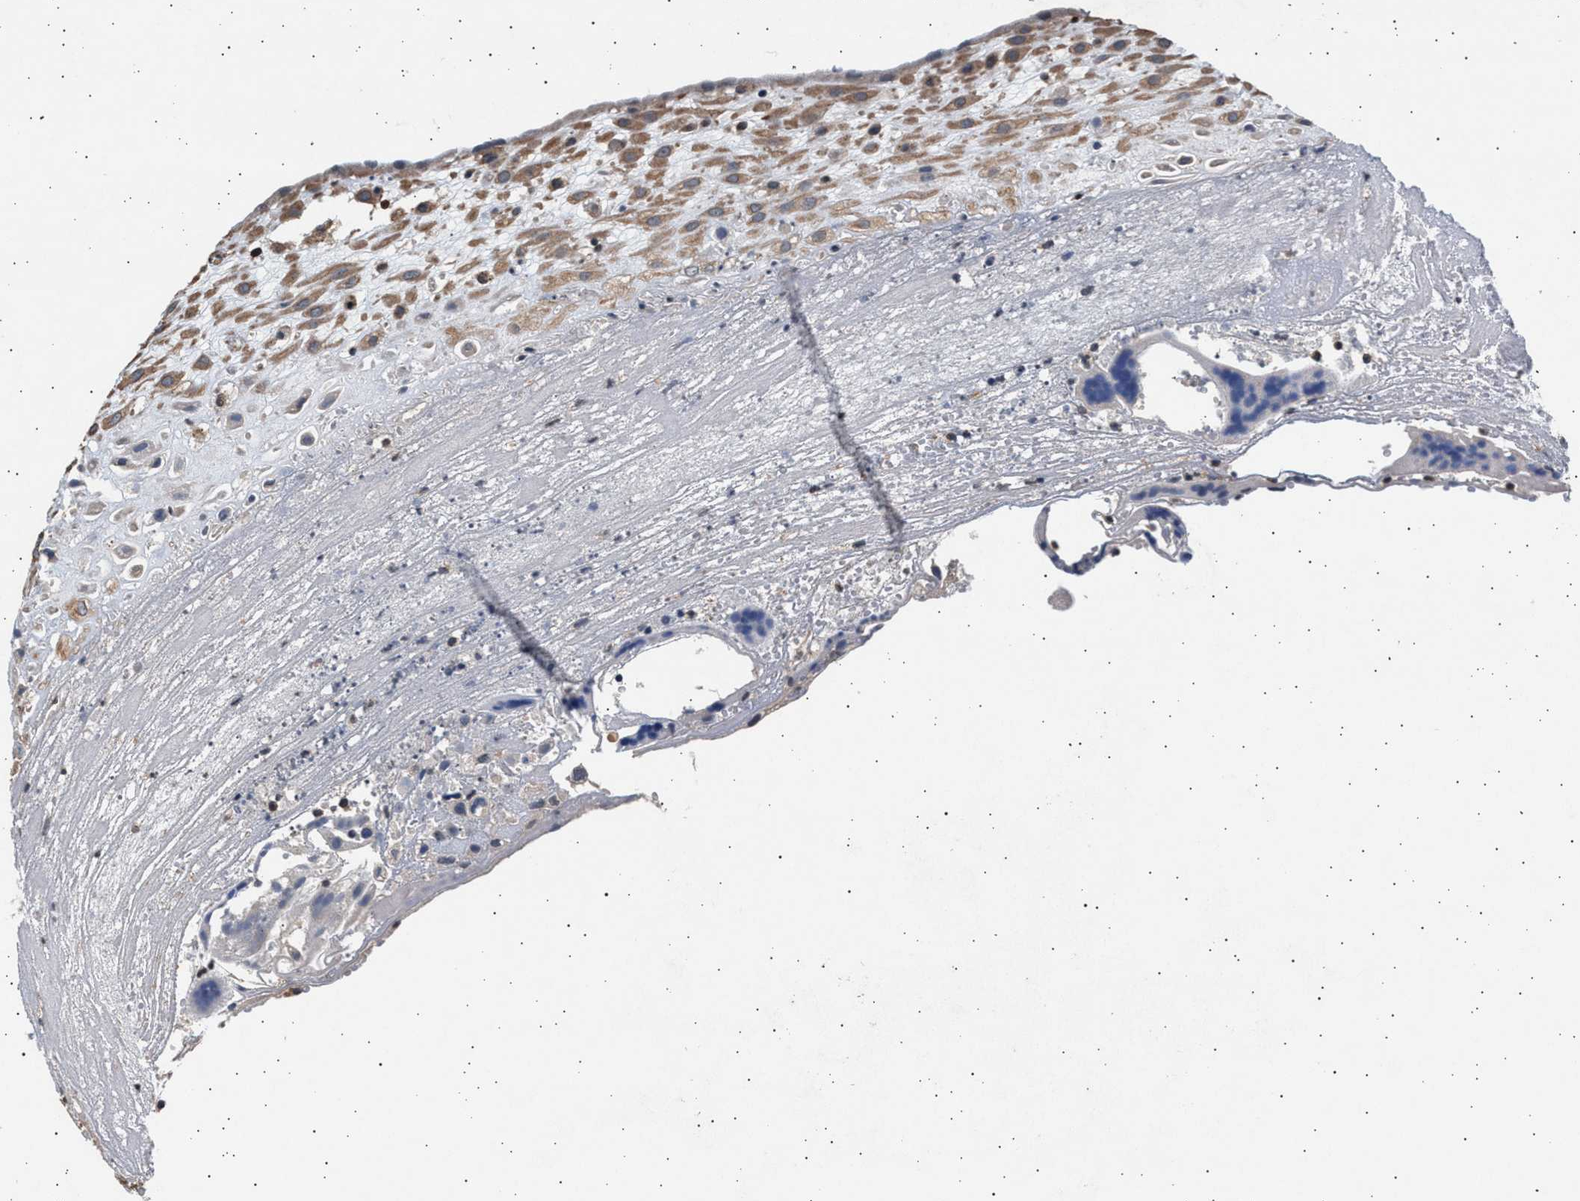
{"staining": {"intensity": "weak", "quantity": ">75%", "location": "cytoplasmic/membranous"}, "tissue": "placenta", "cell_type": "Decidual cells", "image_type": "normal", "snomed": [{"axis": "morphology", "description": "Normal tissue, NOS"}, {"axis": "topography", "description": "Placenta"}], "caption": "A high-resolution histopathology image shows immunohistochemistry (IHC) staining of benign placenta, which shows weak cytoplasmic/membranous positivity in about >75% of decidual cells.", "gene": "GRAP2", "patient": {"sex": "female", "age": 18}}